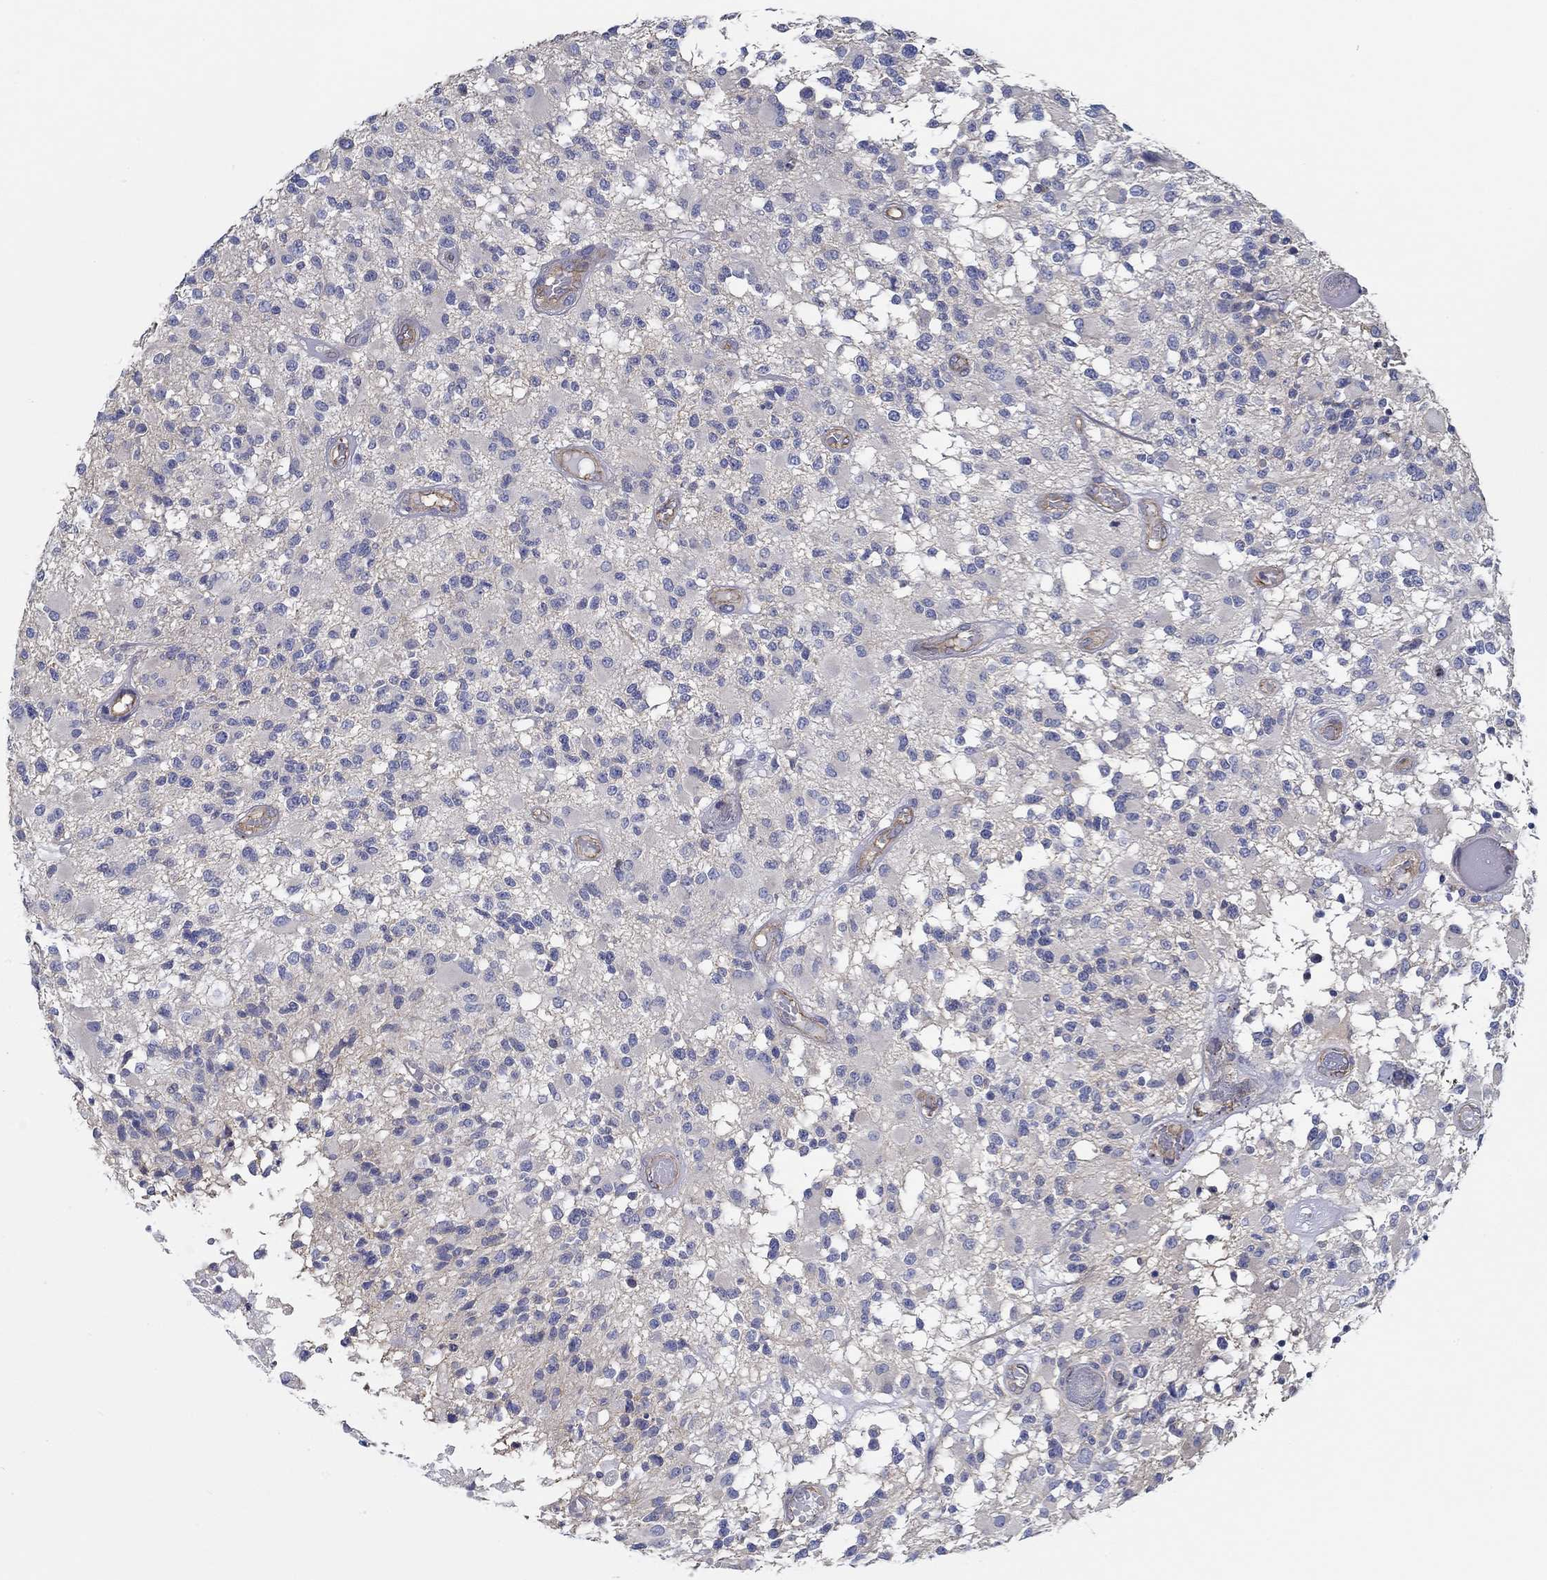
{"staining": {"intensity": "negative", "quantity": "none", "location": "none"}, "tissue": "glioma", "cell_type": "Tumor cells", "image_type": "cancer", "snomed": [{"axis": "morphology", "description": "Glioma, malignant, High grade"}, {"axis": "topography", "description": "Brain"}], "caption": "Tumor cells show no significant protein positivity in glioma.", "gene": "BBOF1", "patient": {"sex": "female", "age": 63}}